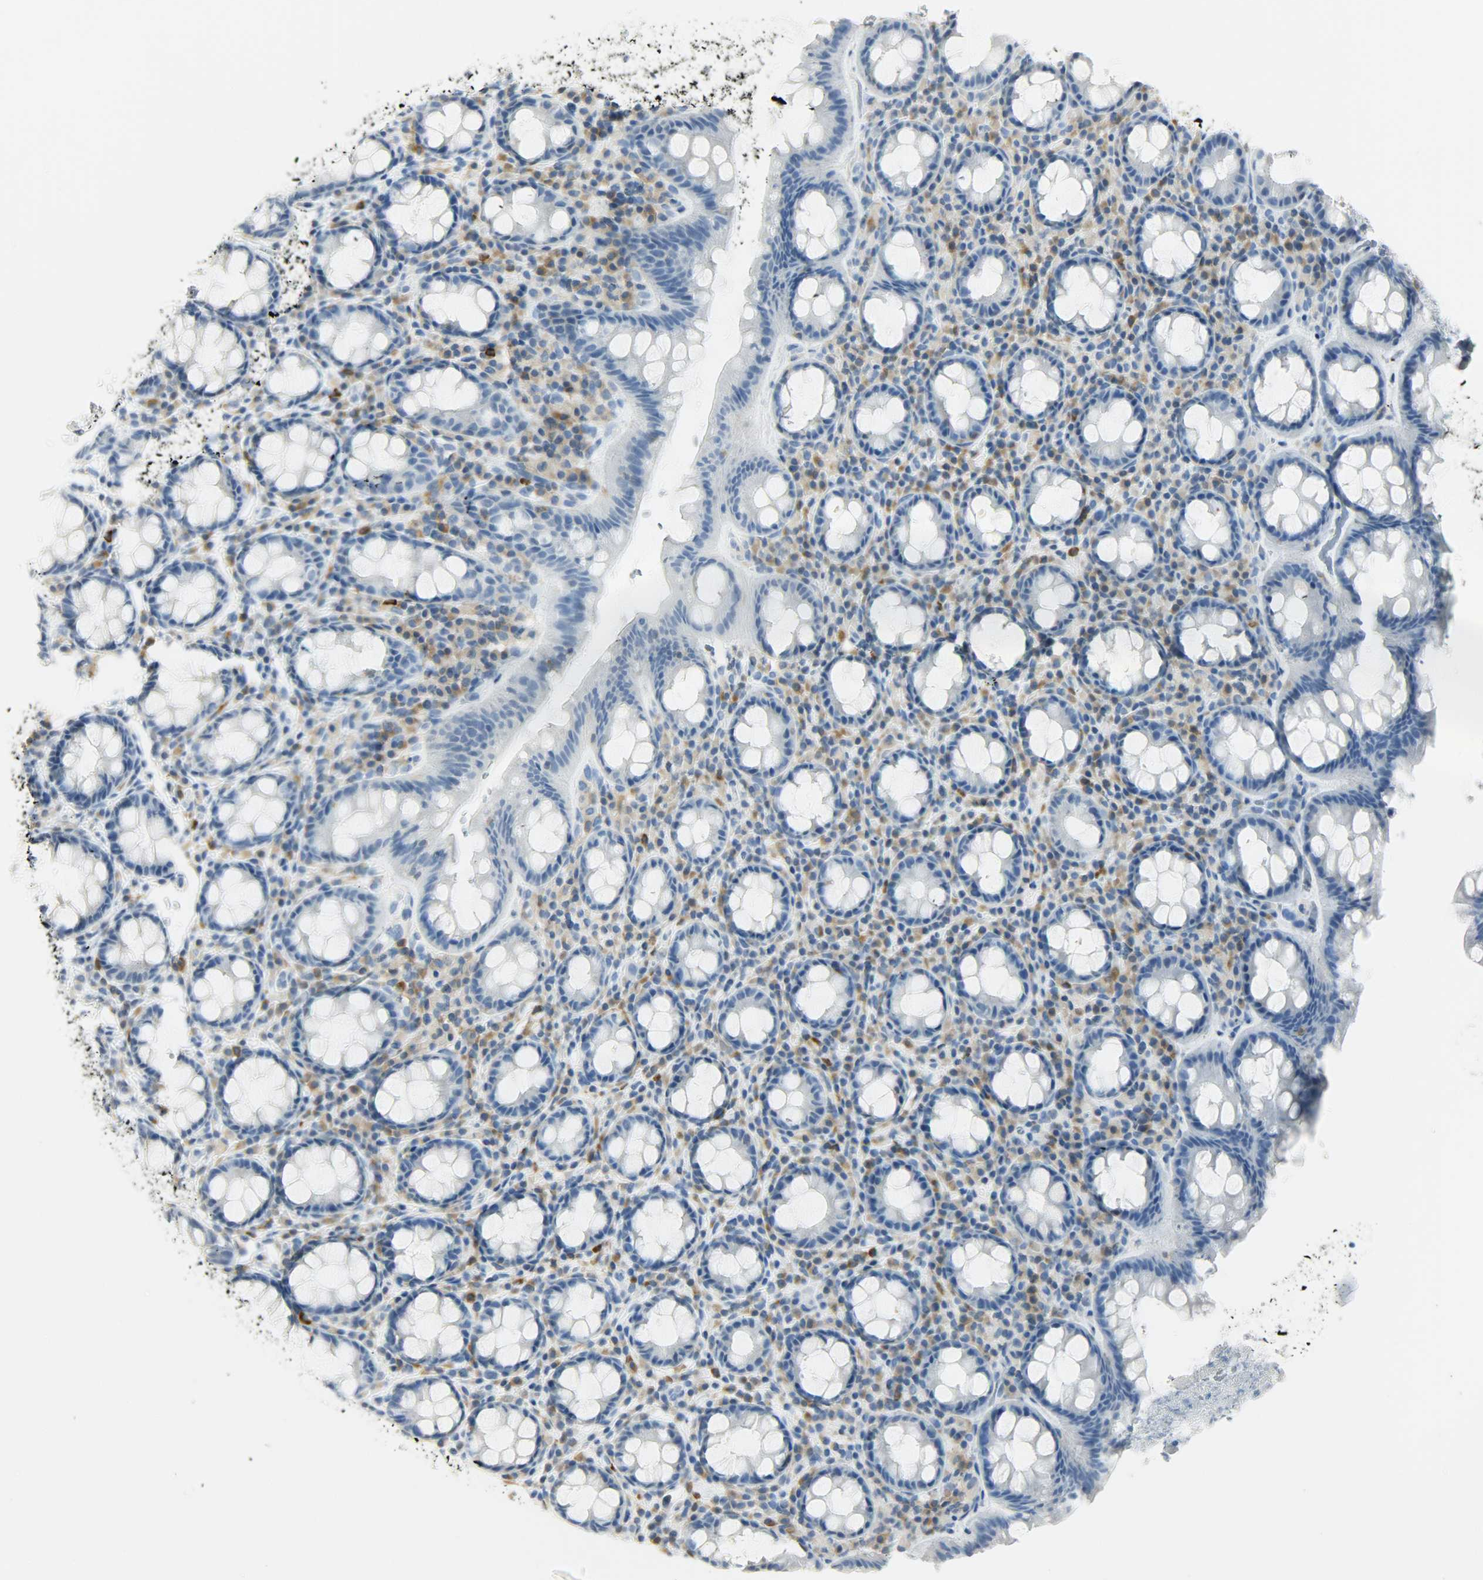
{"staining": {"intensity": "negative", "quantity": "none", "location": "none"}, "tissue": "rectum", "cell_type": "Glandular cells", "image_type": "normal", "snomed": [{"axis": "morphology", "description": "Normal tissue, NOS"}, {"axis": "topography", "description": "Rectum"}], "caption": "Immunohistochemical staining of normal human rectum demonstrates no significant expression in glandular cells. (Stains: DAB (3,3'-diaminobenzidine) IHC with hematoxylin counter stain, Microscopy: brightfield microscopy at high magnification).", "gene": "PTPN6", "patient": {"sex": "male", "age": 92}}